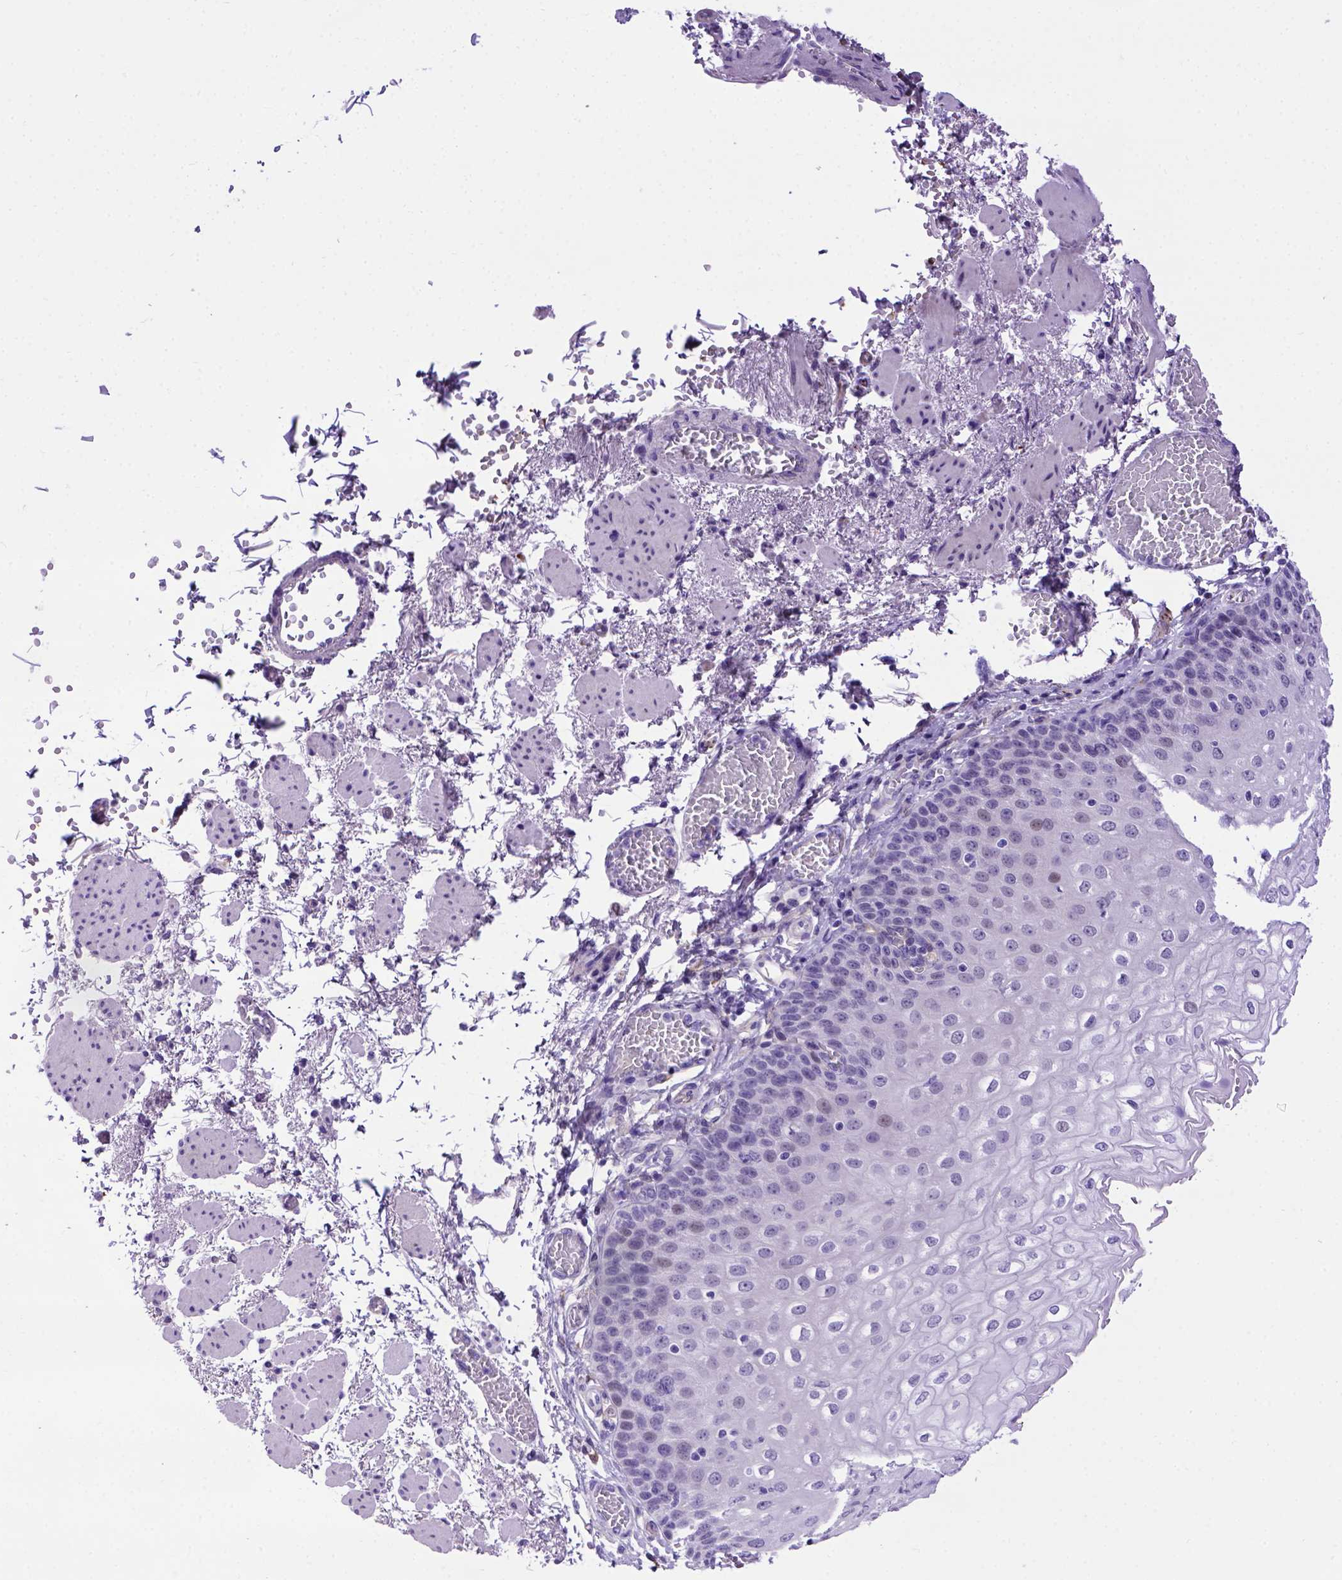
{"staining": {"intensity": "negative", "quantity": "none", "location": "none"}, "tissue": "esophagus", "cell_type": "Squamous epithelial cells", "image_type": "normal", "snomed": [{"axis": "morphology", "description": "Normal tissue, NOS"}, {"axis": "morphology", "description": "Adenocarcinoma, NOS"}, {"axis": "topography", "description": "Esophagus"}], "caption": "The image displays no staining of squamous epithelial cells in benign esophagus.", "gene": "ADAM12", "patient": {"sex": "male", "age": 81}}